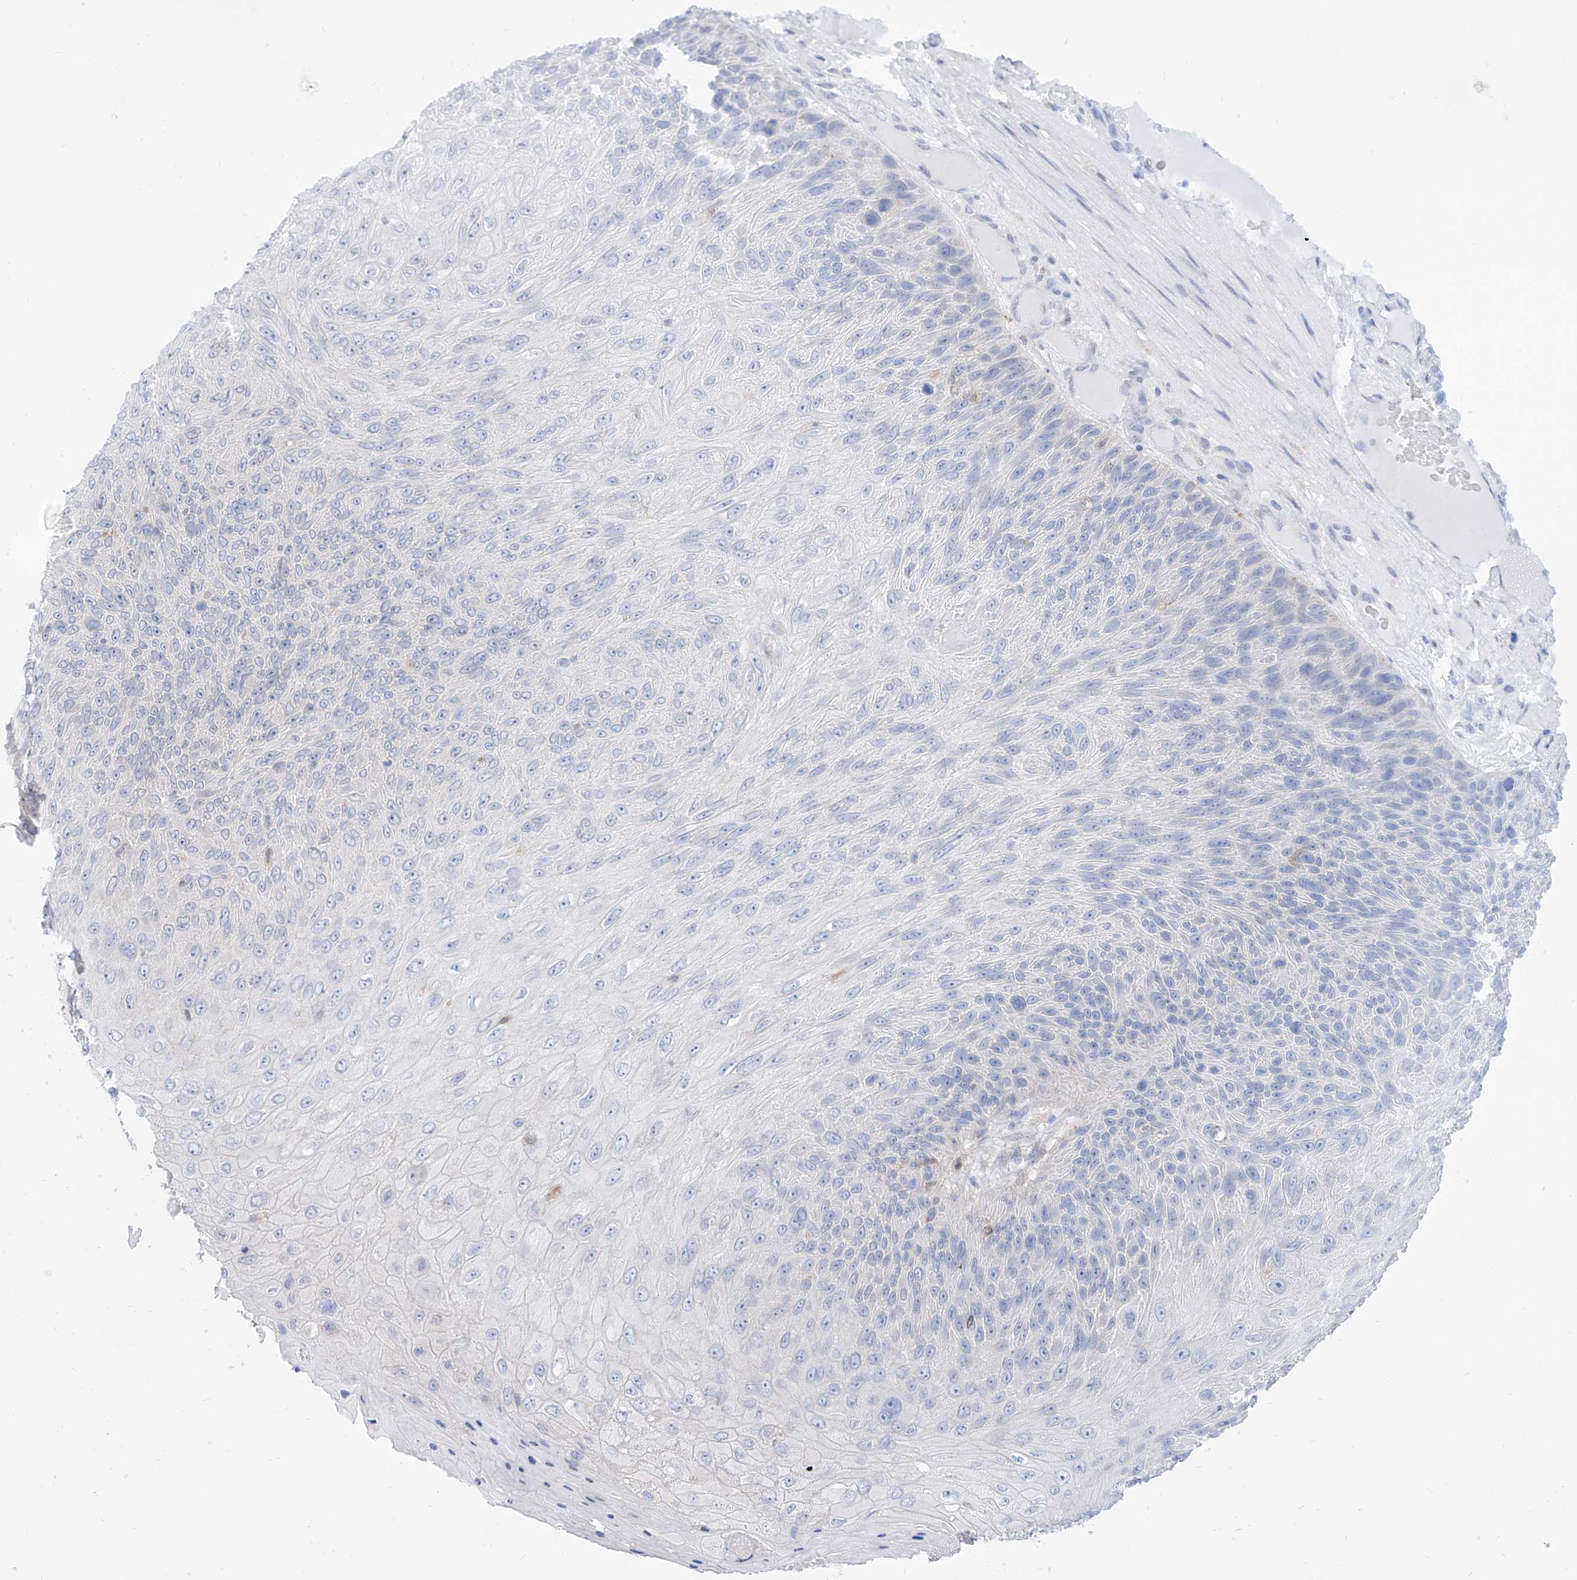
{"staining": {"intensity": "negative", "quantity": "none", "location": "none"}, "tissue": "skin cancer", "cell_type": "Tumor cells", "image_type": "cancer", "snomed": [{"axis": "morphology", "description": "Squamous cell carcinoma, NOS"}, {"axis": "topography", "description": "Skin"}], "caption": "High power microscopy photomicrograph of an immunohistochemistry micrograph of skin cancer (squamous cell carcinoma), revealing no significant expression in tumor cells.", "gene": "PDXK", "patient": {"sex": "female", "age": 88}}